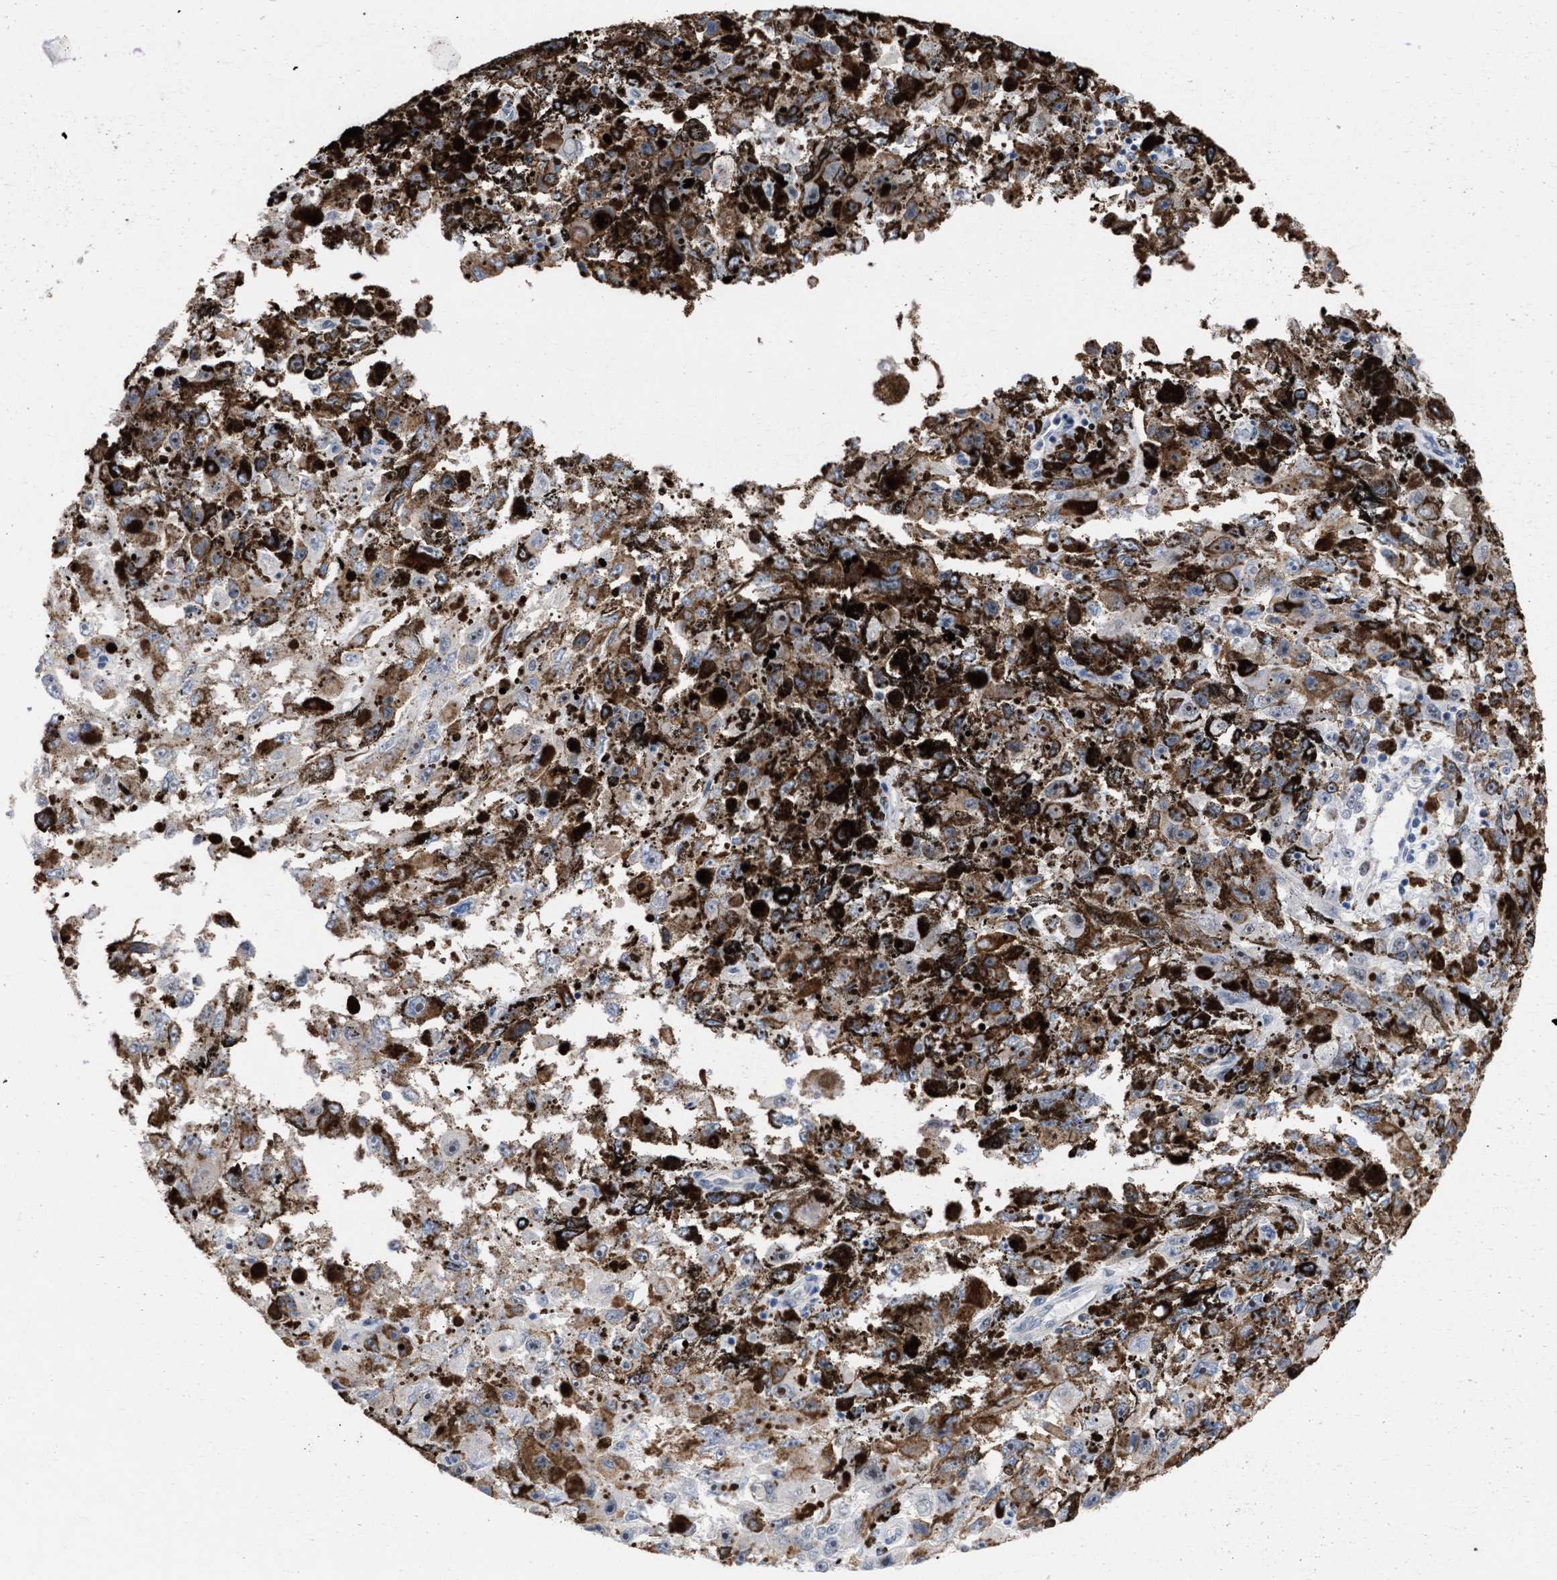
{"staining": {"intensity": "moderate", "quantity": "25%-75%", "location": "cytoplasmic/membranous,nuclear"}, "tissue": "melanoma", "cell_type": "Tumor cells", "image_type": "cancer", "snomed": [{"axis": "morphology", "description": "Malignant melanoma, NOS"}, {"axis": "topography", "description": "Skin"}], "caption": "IHC histopathology image of human malignant melanoma stained for a protein (brown), which demonstrates medium levels of moderate cytoplasmic/membranous and nuclear expression in approximately 25%-75% of tumor cells.", "gene": "DDX41", "patient": {"sex": "female", "age": 104}}